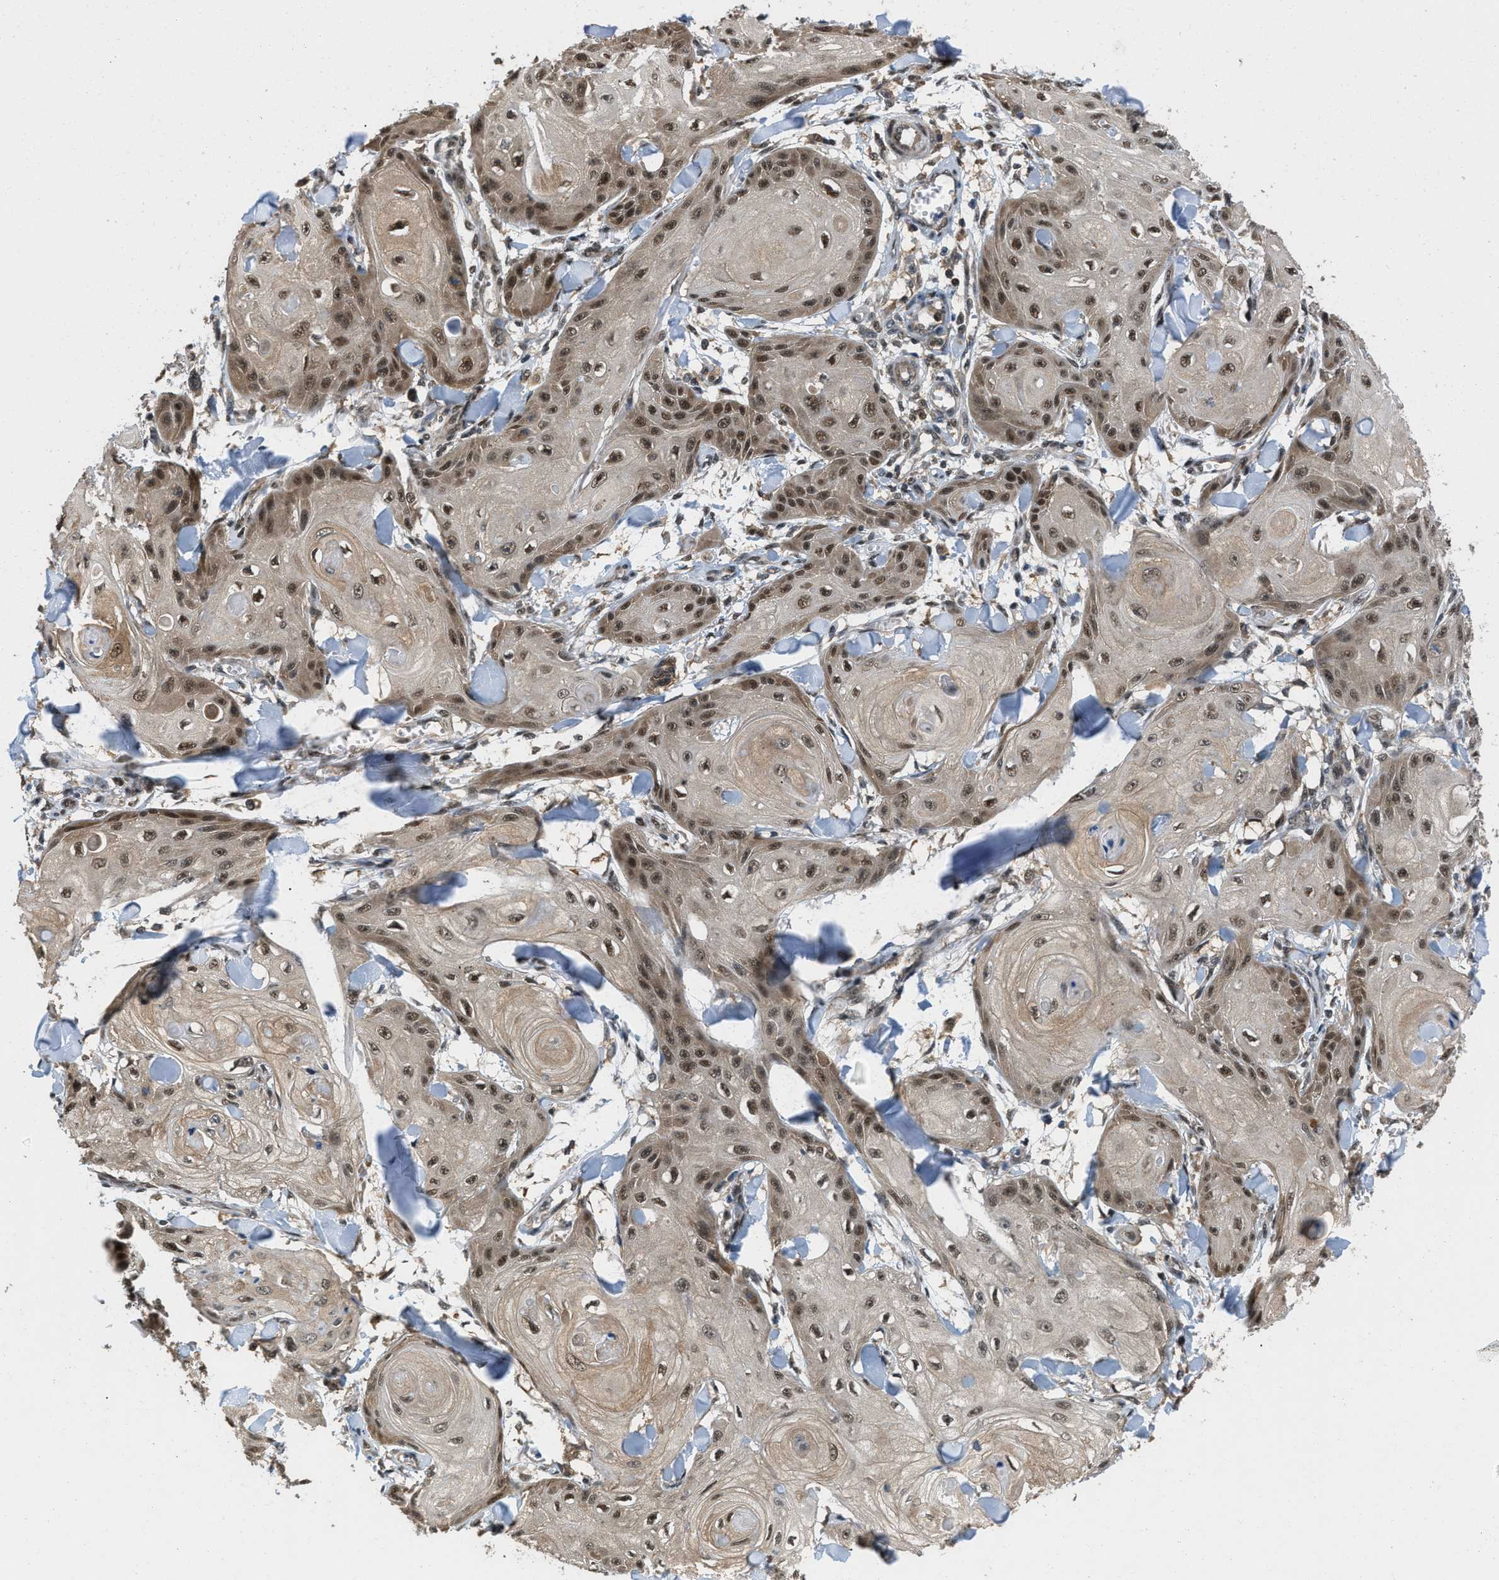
{"staining": {"intensity": "moderate", "quantity": ">75%", "location": "cytoplasmic/membranous,nuclear"}, "tissue": "skin cancer", "cell_type": "Tumor cells", "image_type": "cancer", "snomed": [{"axis": "morphology", "description": "Squamous cell carcinoma, NOS"}, {"axis": "topography", "description": "Skin"}], "caption": "A brown stain highlights moderate cytoplasmic/membranous and nuclear staining of a protein in human squamous cell carcinoma (skin) tumor cells. (DAB (3,3'-diaminobenzidine) IHC with brightfield microscopy, high magnification).", "gene": "ATF7IP", "patient": {"sex": "male", "age": 74}}